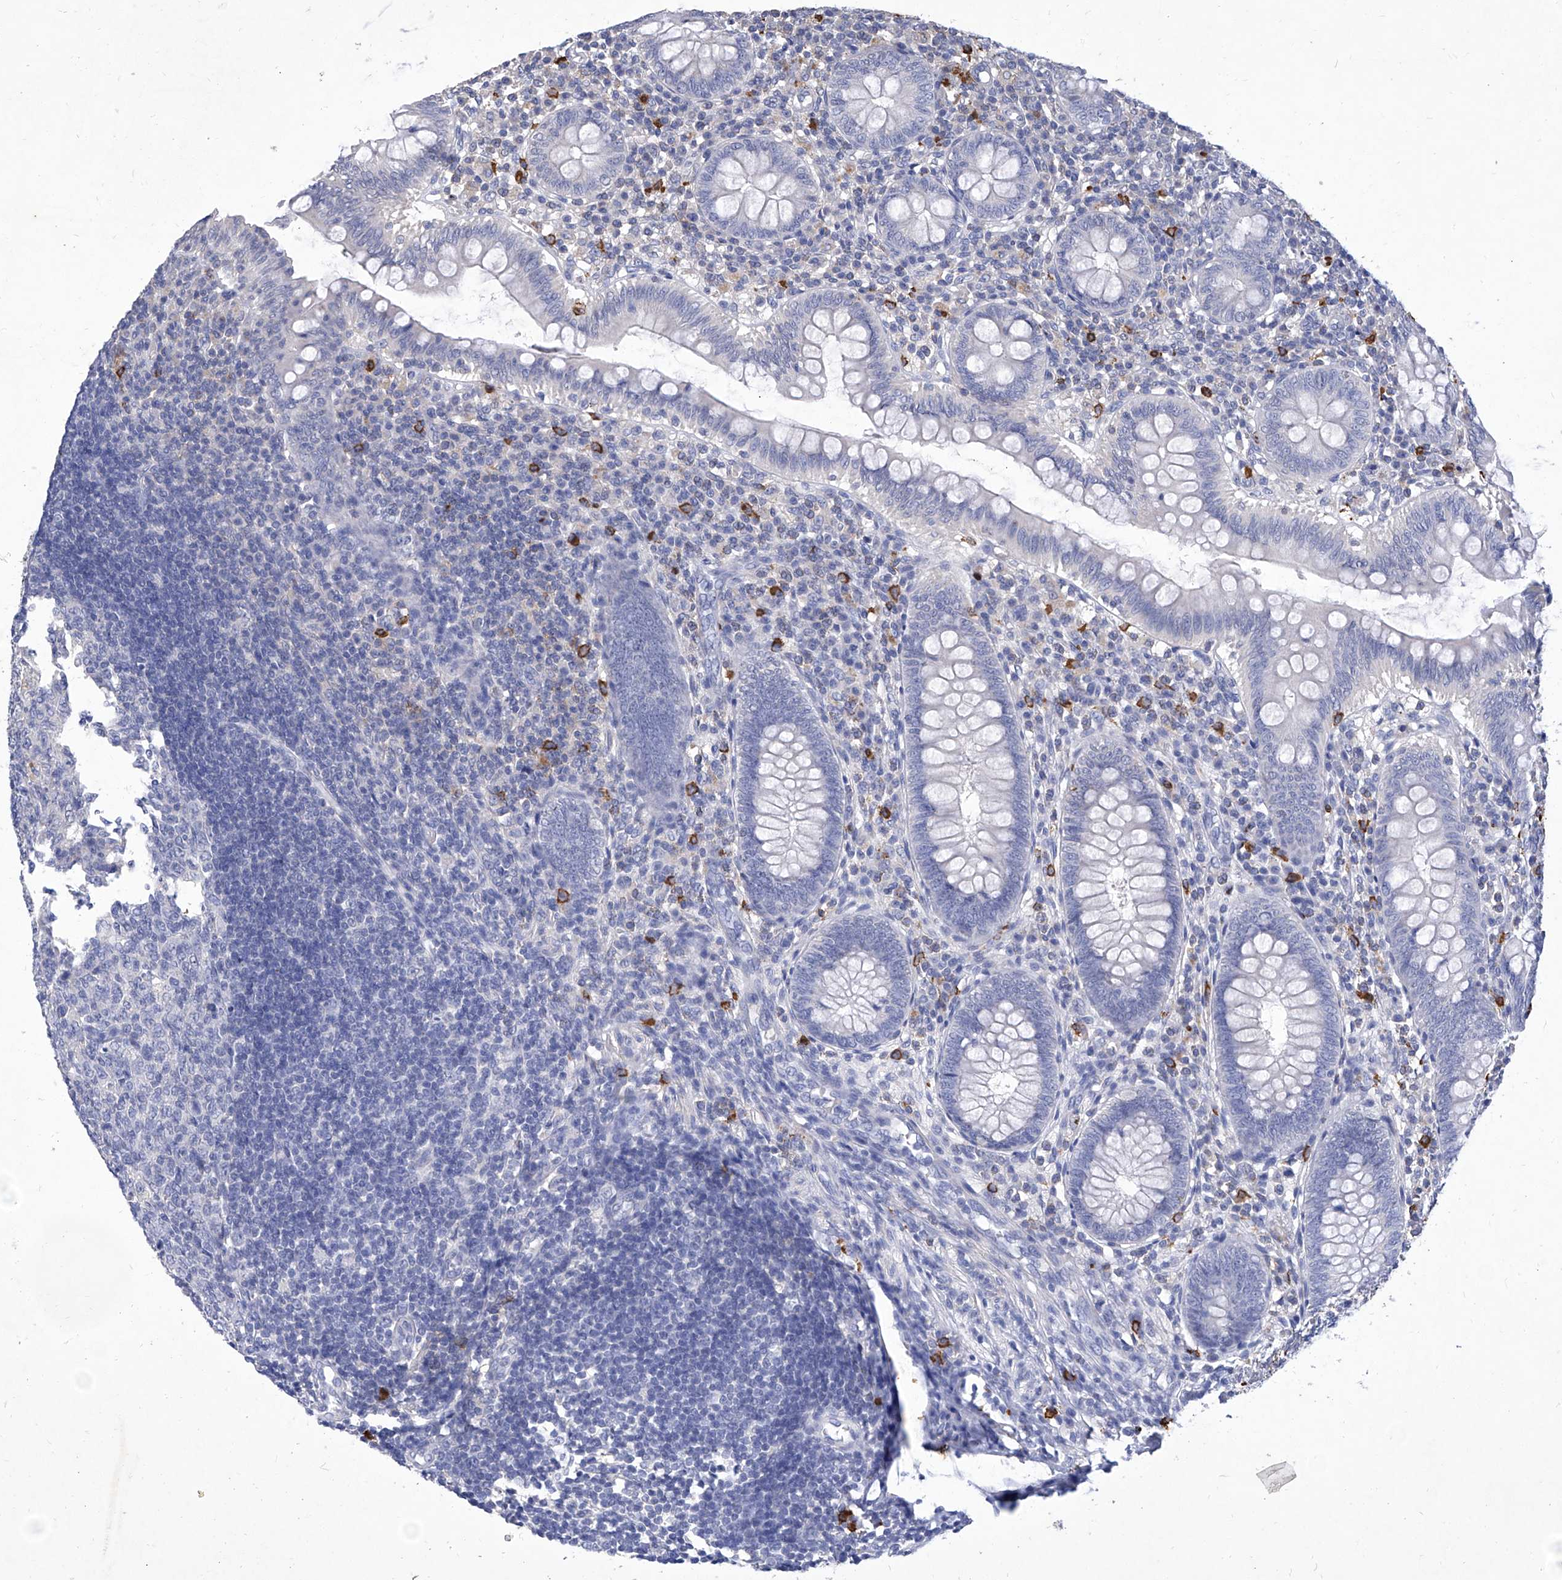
{"staining": {"intensity": "negative", "quantity": "none", "location": "none"}, "tissue": "appendix", "cell_type": "Glandular cells", "image_type": "normal", "snomed": [{"axis": "morphology", "description": "Normal tissue, NOS"}, {"axis": "topography", "description": "Appendix"}], "caption": "Glandular cells show no significant positivity in benign appendix. (DAB immunohistochemistry visualized using brightfield microscopy, high magnification).", "gene": "IFNL2", "patient": {"sex": "male", "age": 14}}